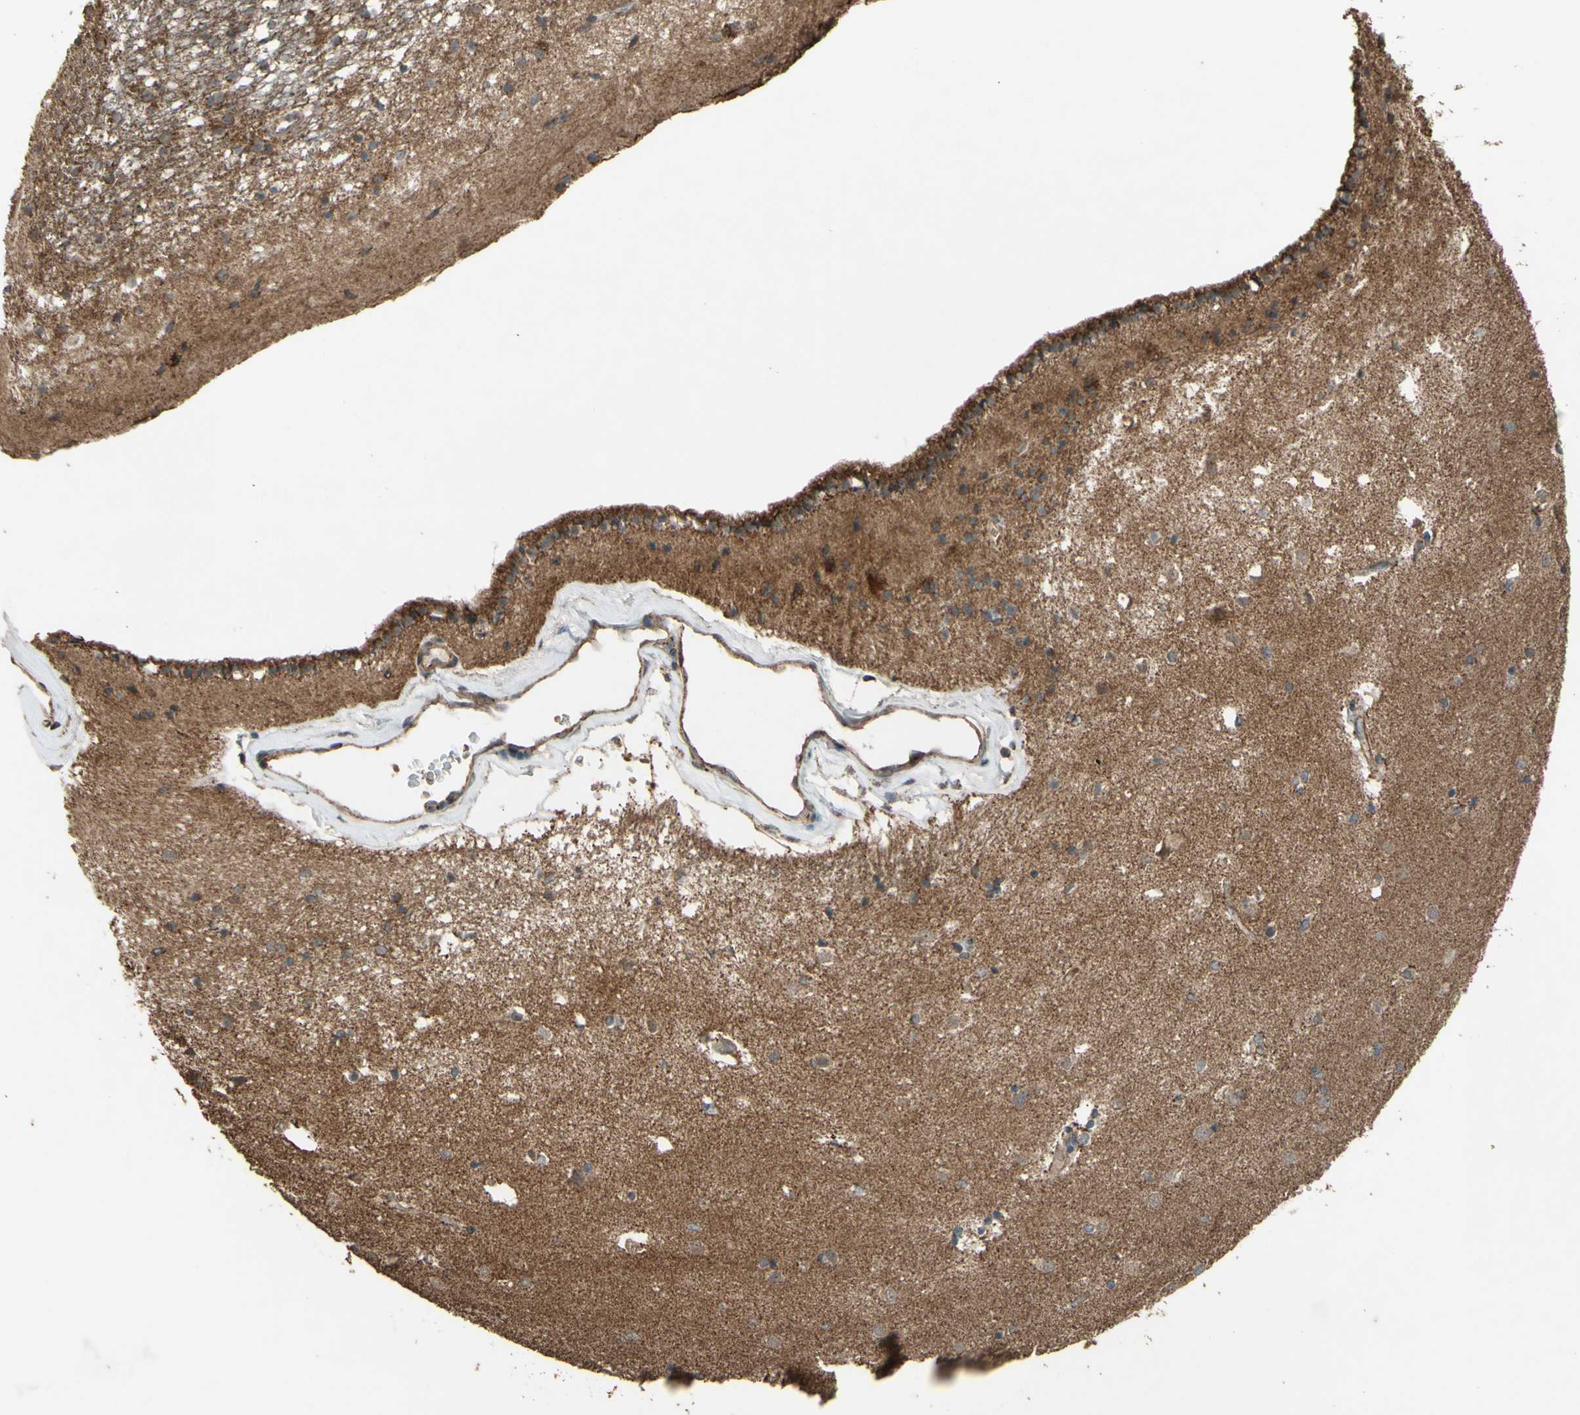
{"staining": {"intensity": "moderate", "quantity": "25%-75%", "location": "cytoplasmic/membranous"}, "tissue": "caudate", "cell_type": "Glial cells", "image_type": "normal", "snomed": [{"axis": "morphology", "description": "Normal tissue, NOS"}, {"axis": "topography", "description": "Lateral ventricle wall"}], "caption": "Immunohistochemical staining of benign caudate shows medium levels of moderate cytoplasmic/membranous positivity in about 25%-75% of glial cells.", "gene": "ACOT8", "patient": {"sex": "female", "age": 54}}